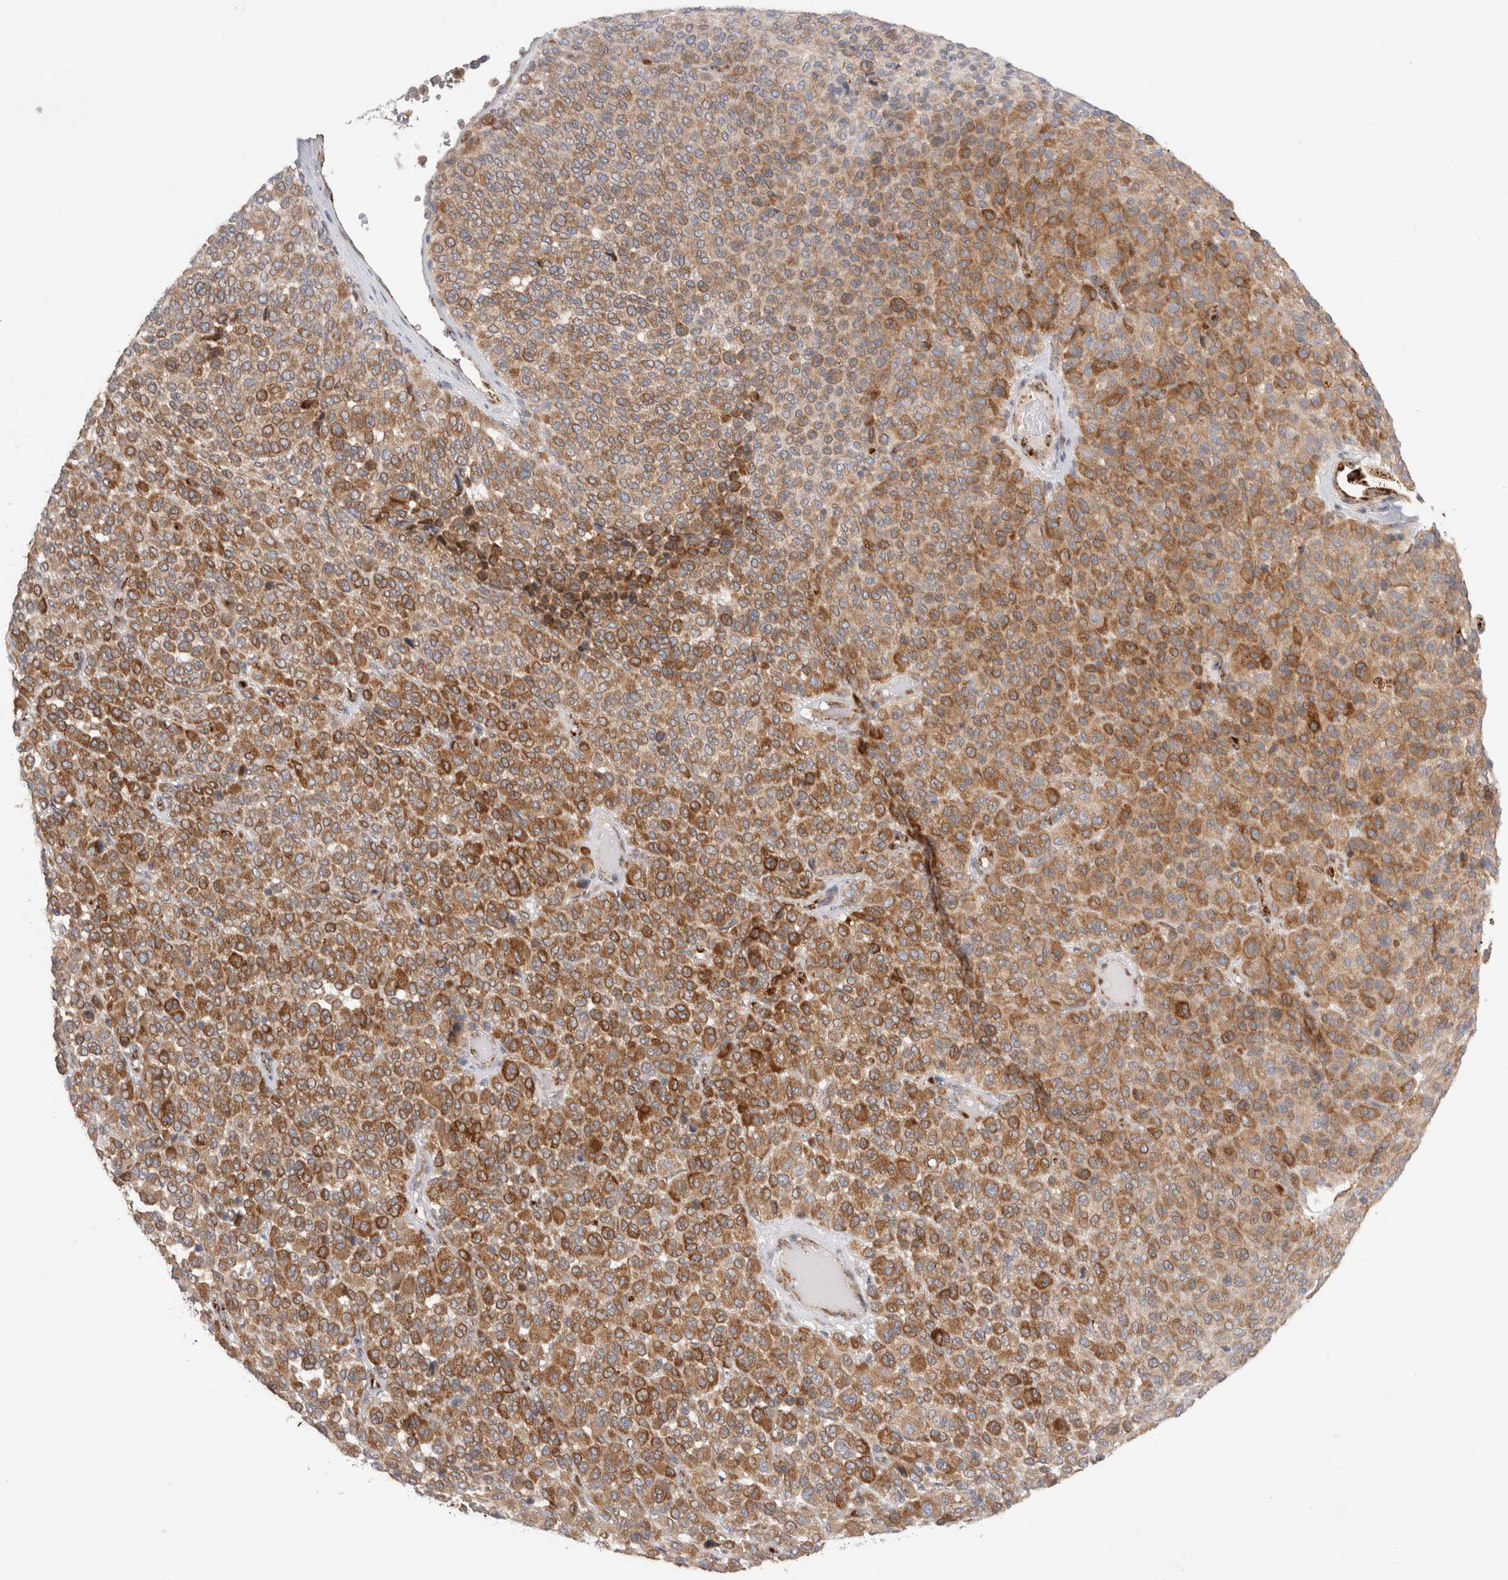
{"staining": {"intensity": "moderate", "quantity": ">75%", "location": "cytoplasmic/membranous"}, "tissue": "melanoma", "cell_type": "Tumor cells", "image_type": "cancer", "snomed": [{"axis": "morphology", "description": "Malignant melanoma, Metastatic site"}, {"axis": "topography", "description": "Pancreas"}], "caption": "Protein expression analysis of human melanoma reveals moderate cytoplasmic/membranous positivity in approximately >75% of tumor cells.", "gene": "CNPY4", "patient": {"sex": "female", "age": 30}}